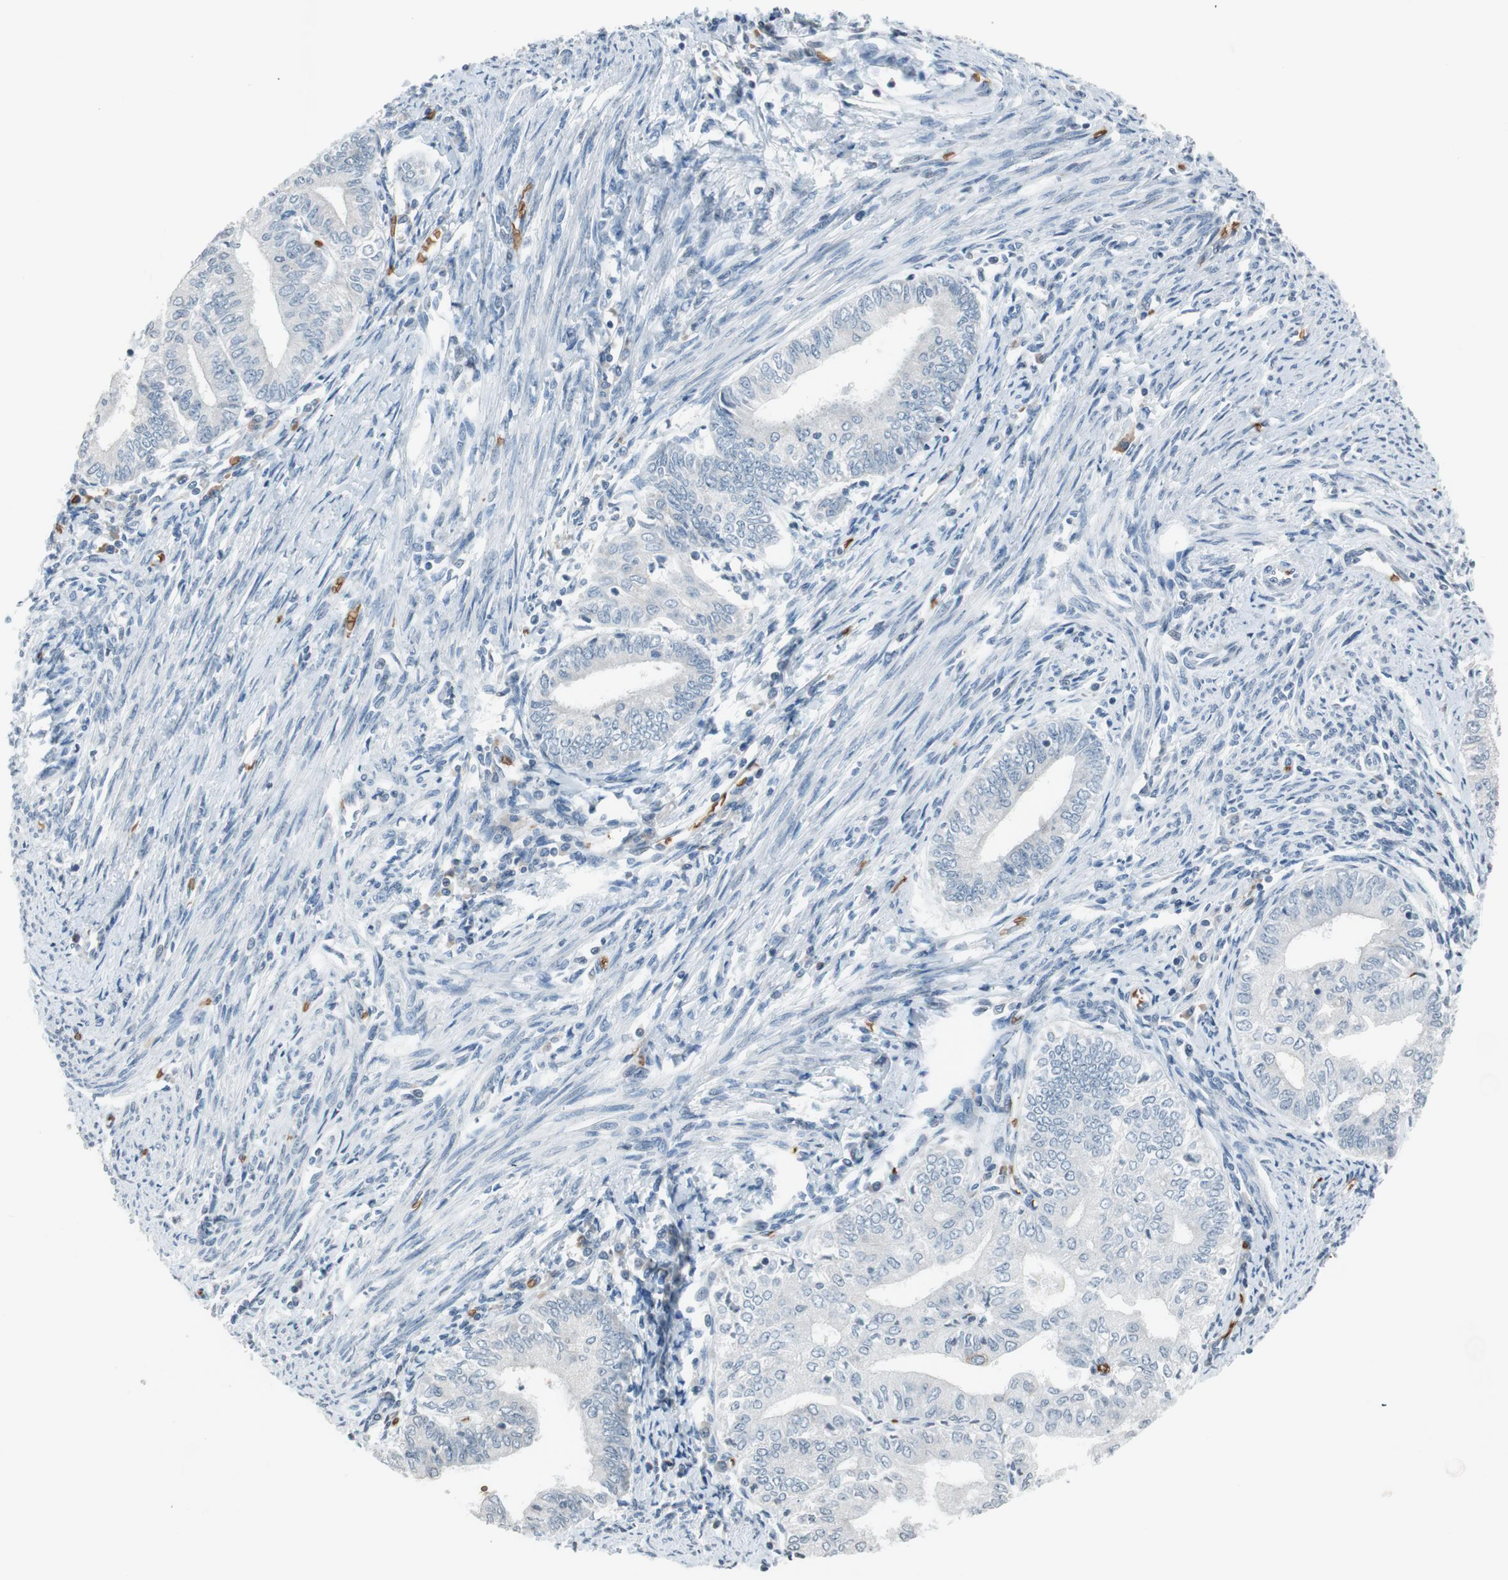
{"staining": {"intensity": "negative", "quantity": "none", "location": "none"}, "tissue": "endometrial cancer", "cell_type": "Tumor cells", "image_type": "cancer", "snomed": [{"axis": "morphology", "description": "Adenocarcinoma, NOS"}, {"axis": "topography", "description": "Endometrium"}], "caption": "Endometrial adenocarcinoma was stained to show a protein in brown. There is no significant expression in tumor cells.", "gene": "GYPC", "patient": {"sex": "female", "age": 66}}